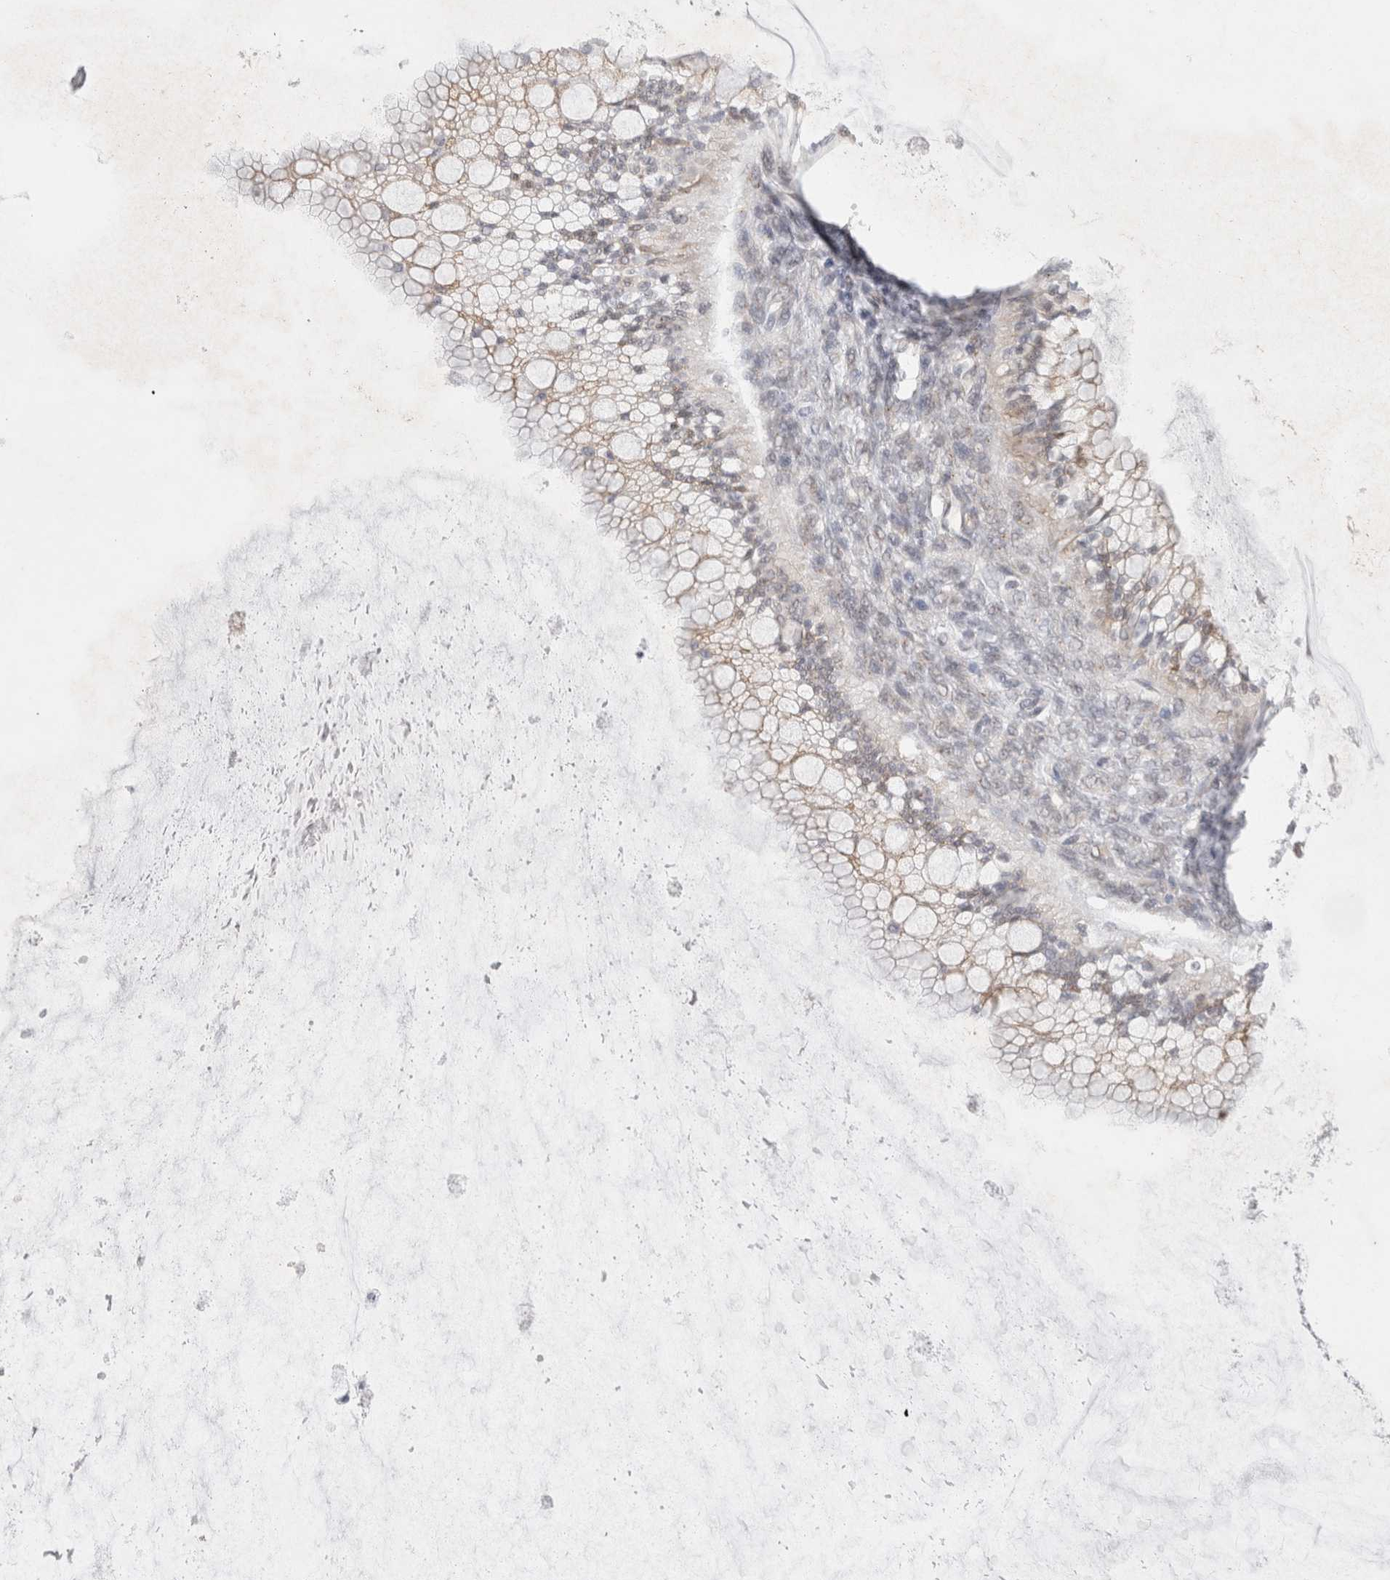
{"staining": {"intensity": "weak", "quantity": "<25%", "location": "cytoplasmic/membranous"}, "tissue": "ovarian cancer", "cell_type": "Tumor cells", "image_type": "cancer", "snomed": [{"axis": "morphology", "description": "Cystadenocarcinoma, mucinous, NOS"}, {"axis": "topography", "description": "Ovary"}], "caption": "Immunohistochemistry image of human ovarian cancer stained for a protein (brown), which displays no staining in tumor cells.", "gene": "BICD2", "patient": {"sex": "female", "age": 57}}